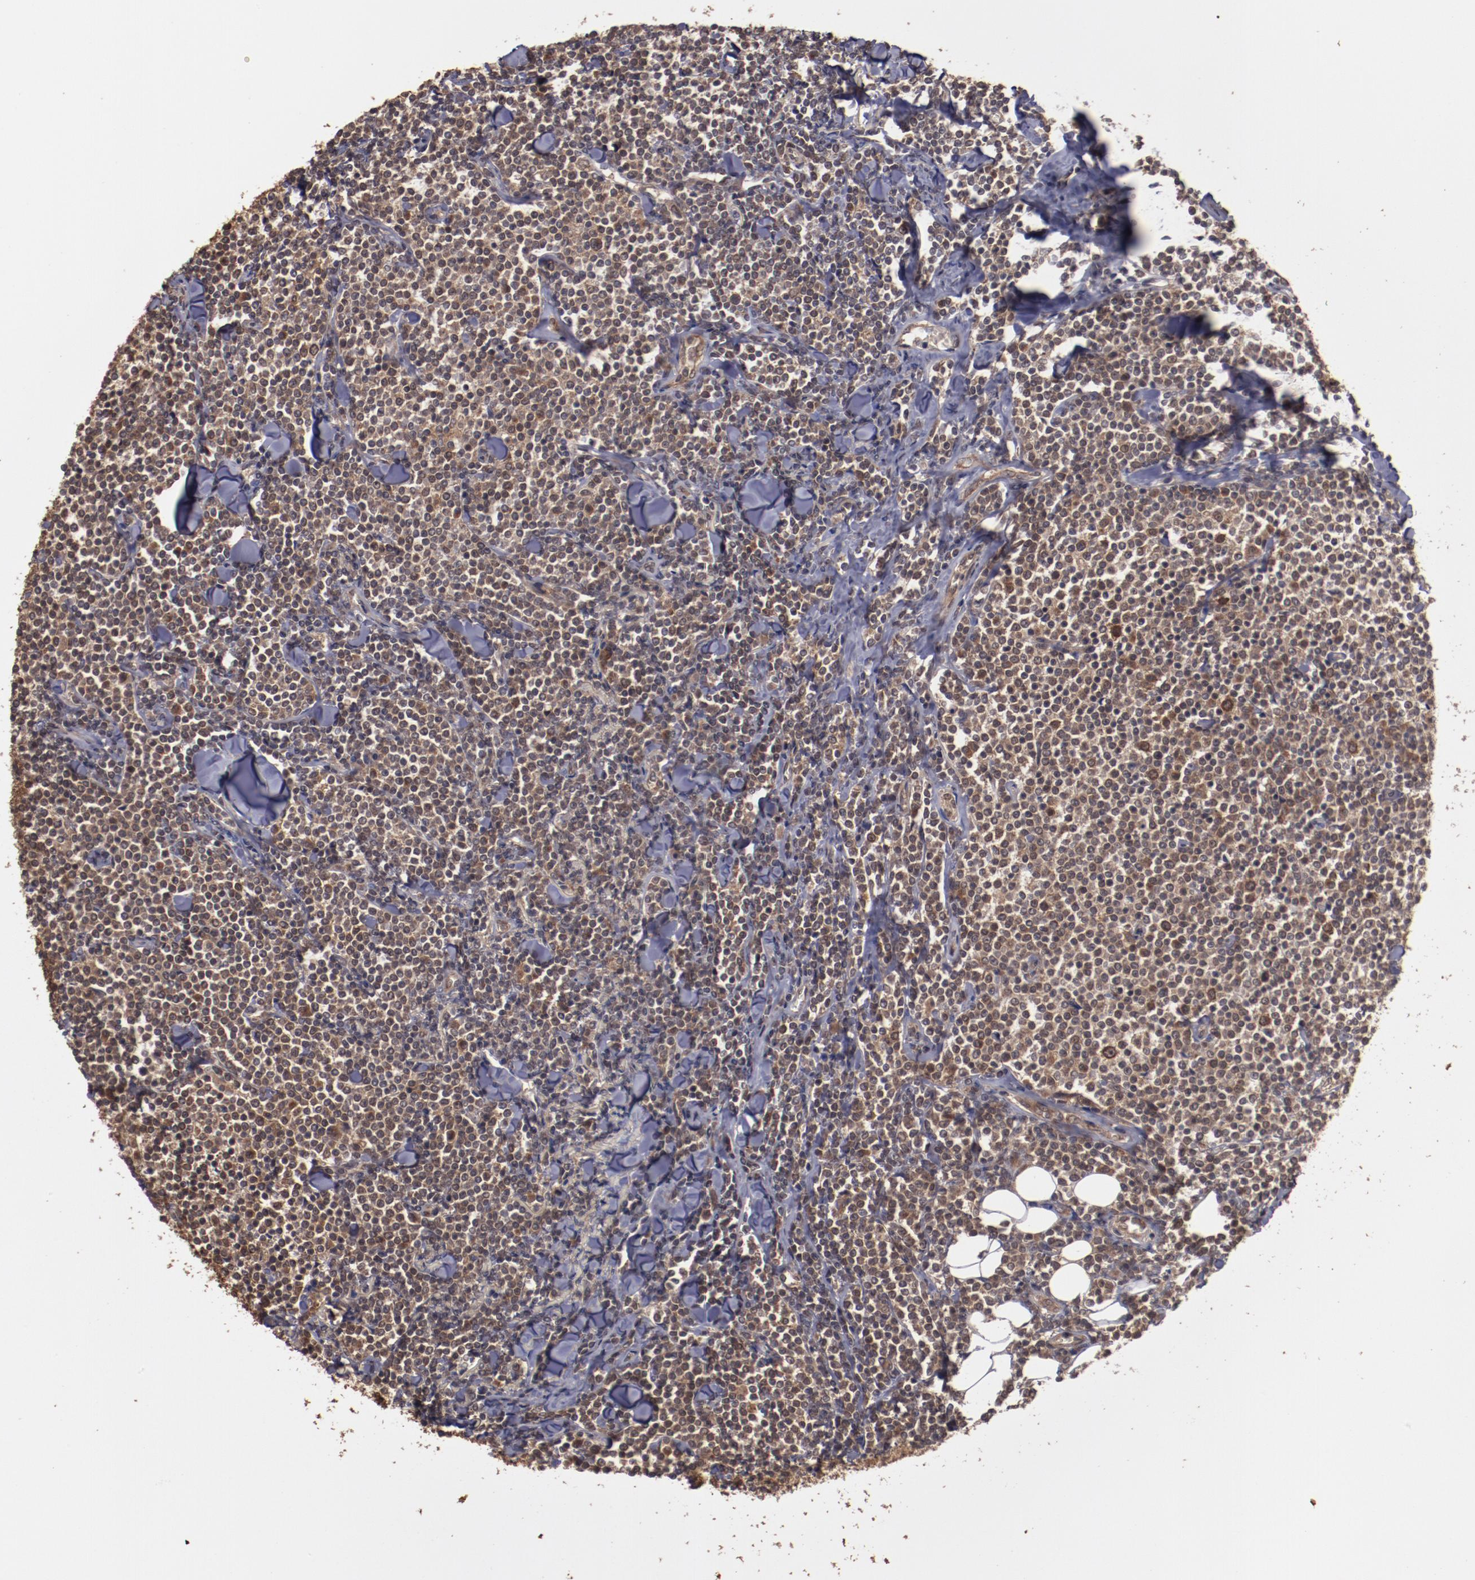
{"staining": {"intensity": "strong", "quantity": ">75%", "location": "cytoplasmic/membranous"}, "tissue": "lymphoma", "cell_type": "Tumor cells", "image_type": "cancer", "snomed": [{"axis": "morphology", "description": "Malignant lymphoma, non-Hodgkin's type, Low grade"}, {"axis": "topography", "description": "Soft tissue"}], "caption": "Tumor cells exhibit high levels of strong cytoplasmic/membranous positivity in approximately >75% of cells in human lymphoma.", "gene": "TXNDC16", "patient": {"sex": "male", "age": 92}}